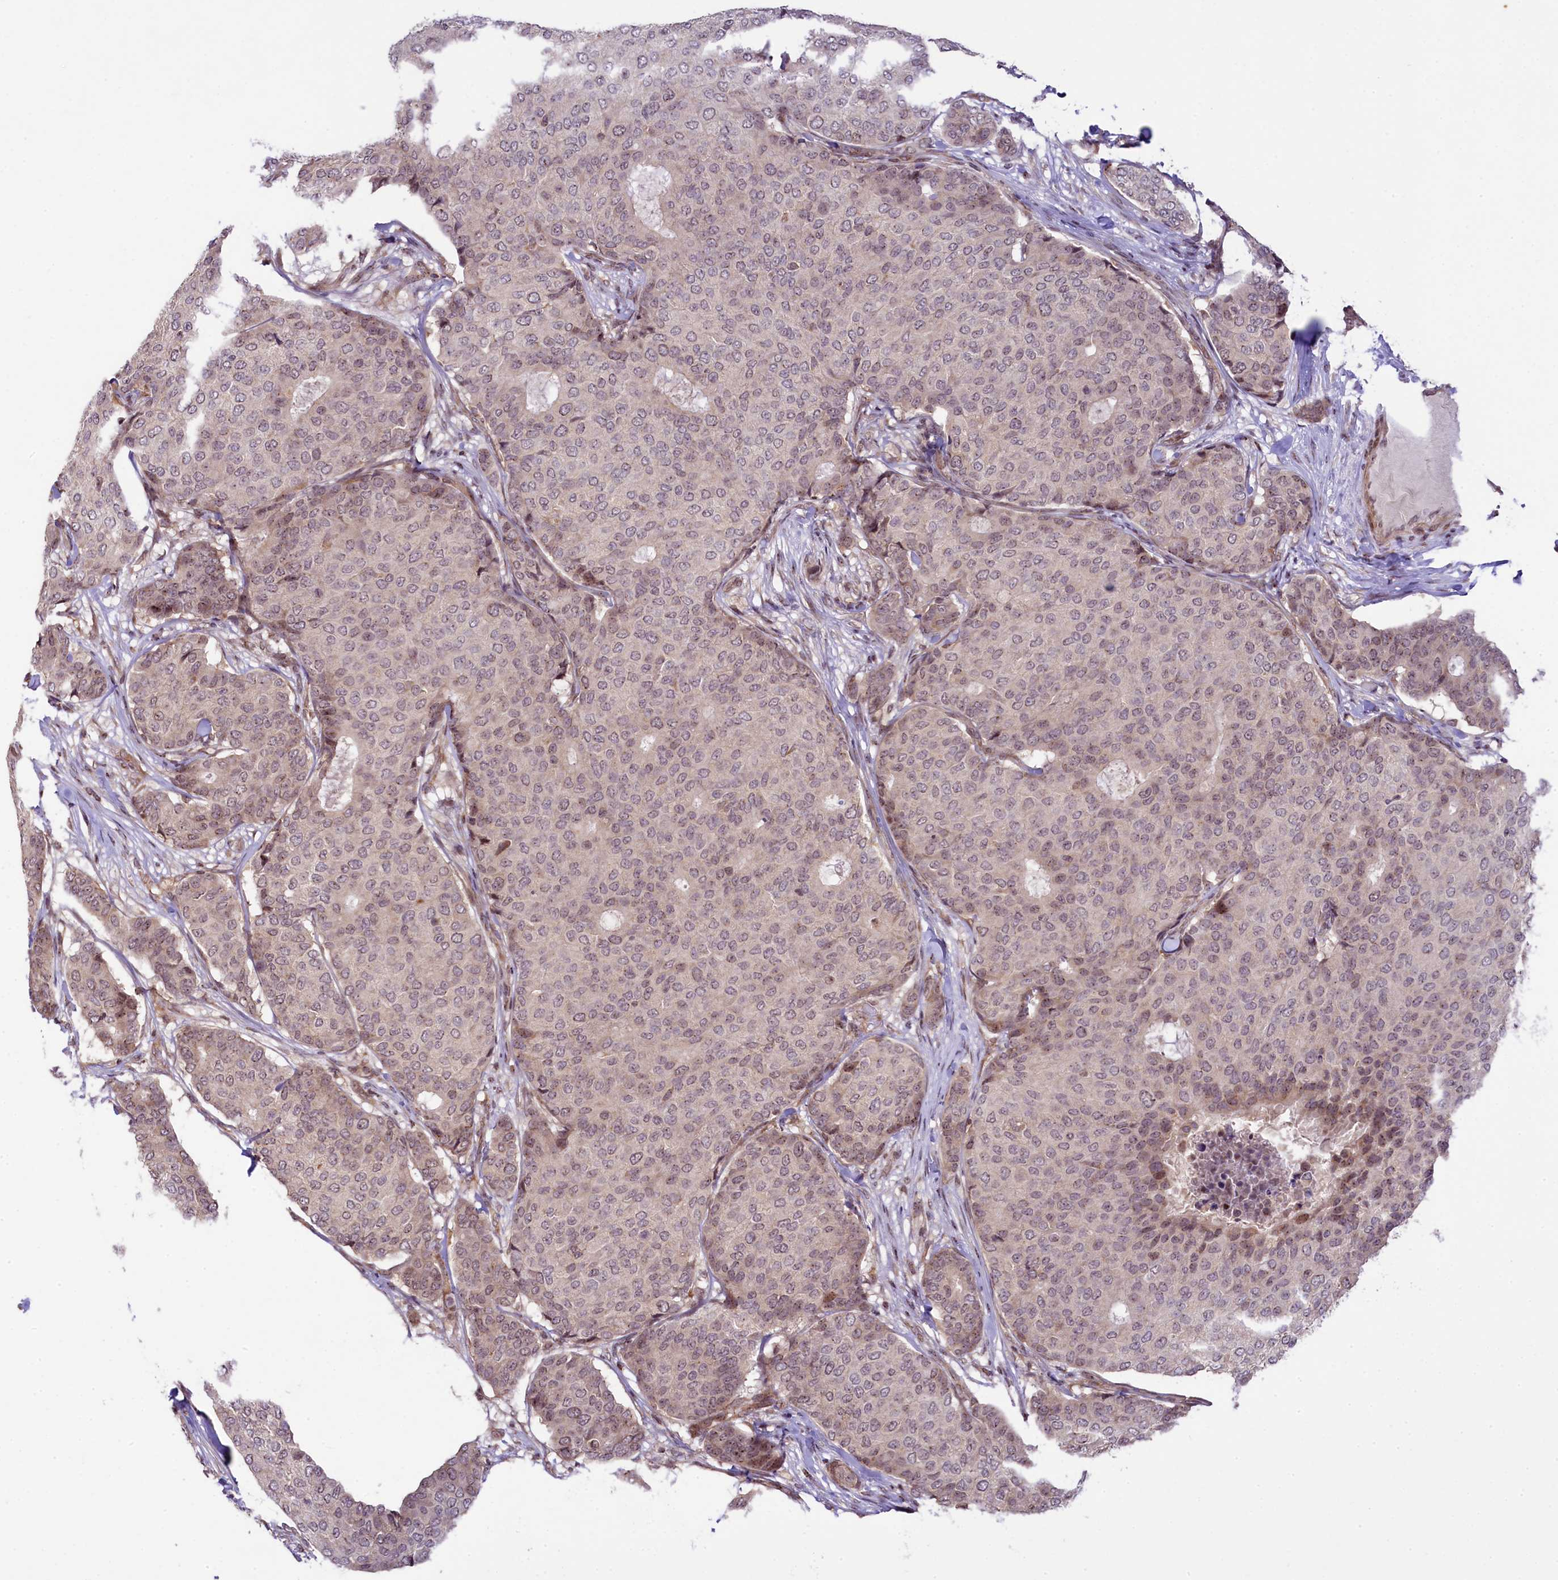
{"staining": {"intensity": "negative", "quantity": "none", "location": "none"}, "tissue": "breast cancer", "cell_type": "Tumor cells", "image_type": "cancer", "snomed": [{"axis": "morphology", "description": "Duct carcinoma"}, {"axis": "topography", "description": "Breast"}], "caption": "Immunohistochemical staining of human breast cancer (infiltrating ductal carcinoma) exhibits no significant expression in tumor cells.", "gene": "RBBP8", "patient": {"sex": "female", "age": 75}}